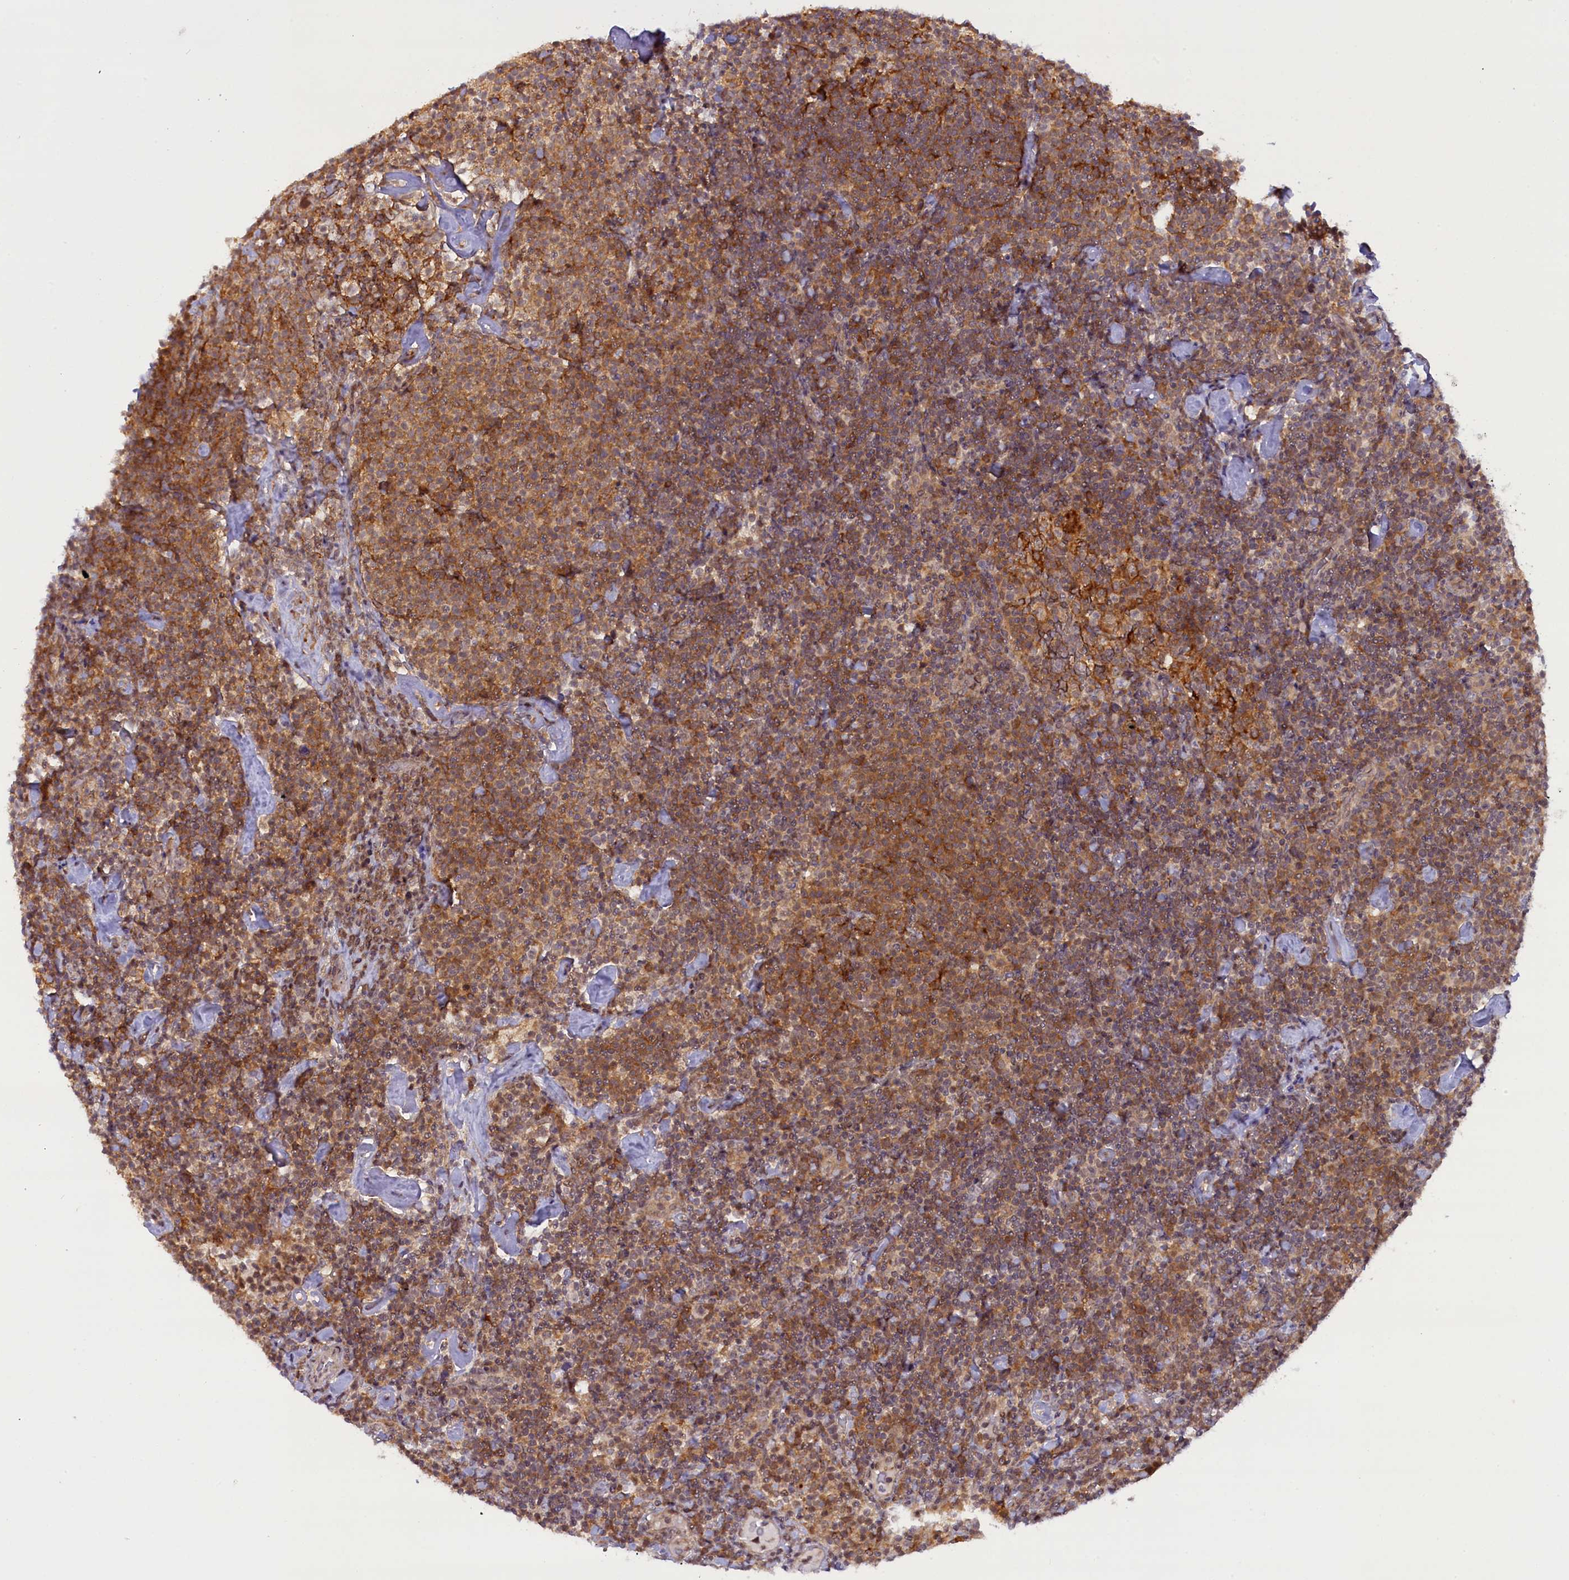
{"staining": {"intensity": "moderate", "quantity": "25%-75%", "location": "cytoplasmic/membranous"}, "tissue": "lymphoma", "cell_type": "Tumor cells", "image_type": "cancer", "snomed": [{"axis": "morphology", "description": "Malignant lymphoma, non-Hodgkin's type, High grade"}, {"axis": "topography", "description": "Lymph node"}], "caption": "Lymphoma stained with a protein marker exhibits moderate staining in tumor cells.", "gene": "FCHO1", "patient": {"sex": "male", "age": 61}}